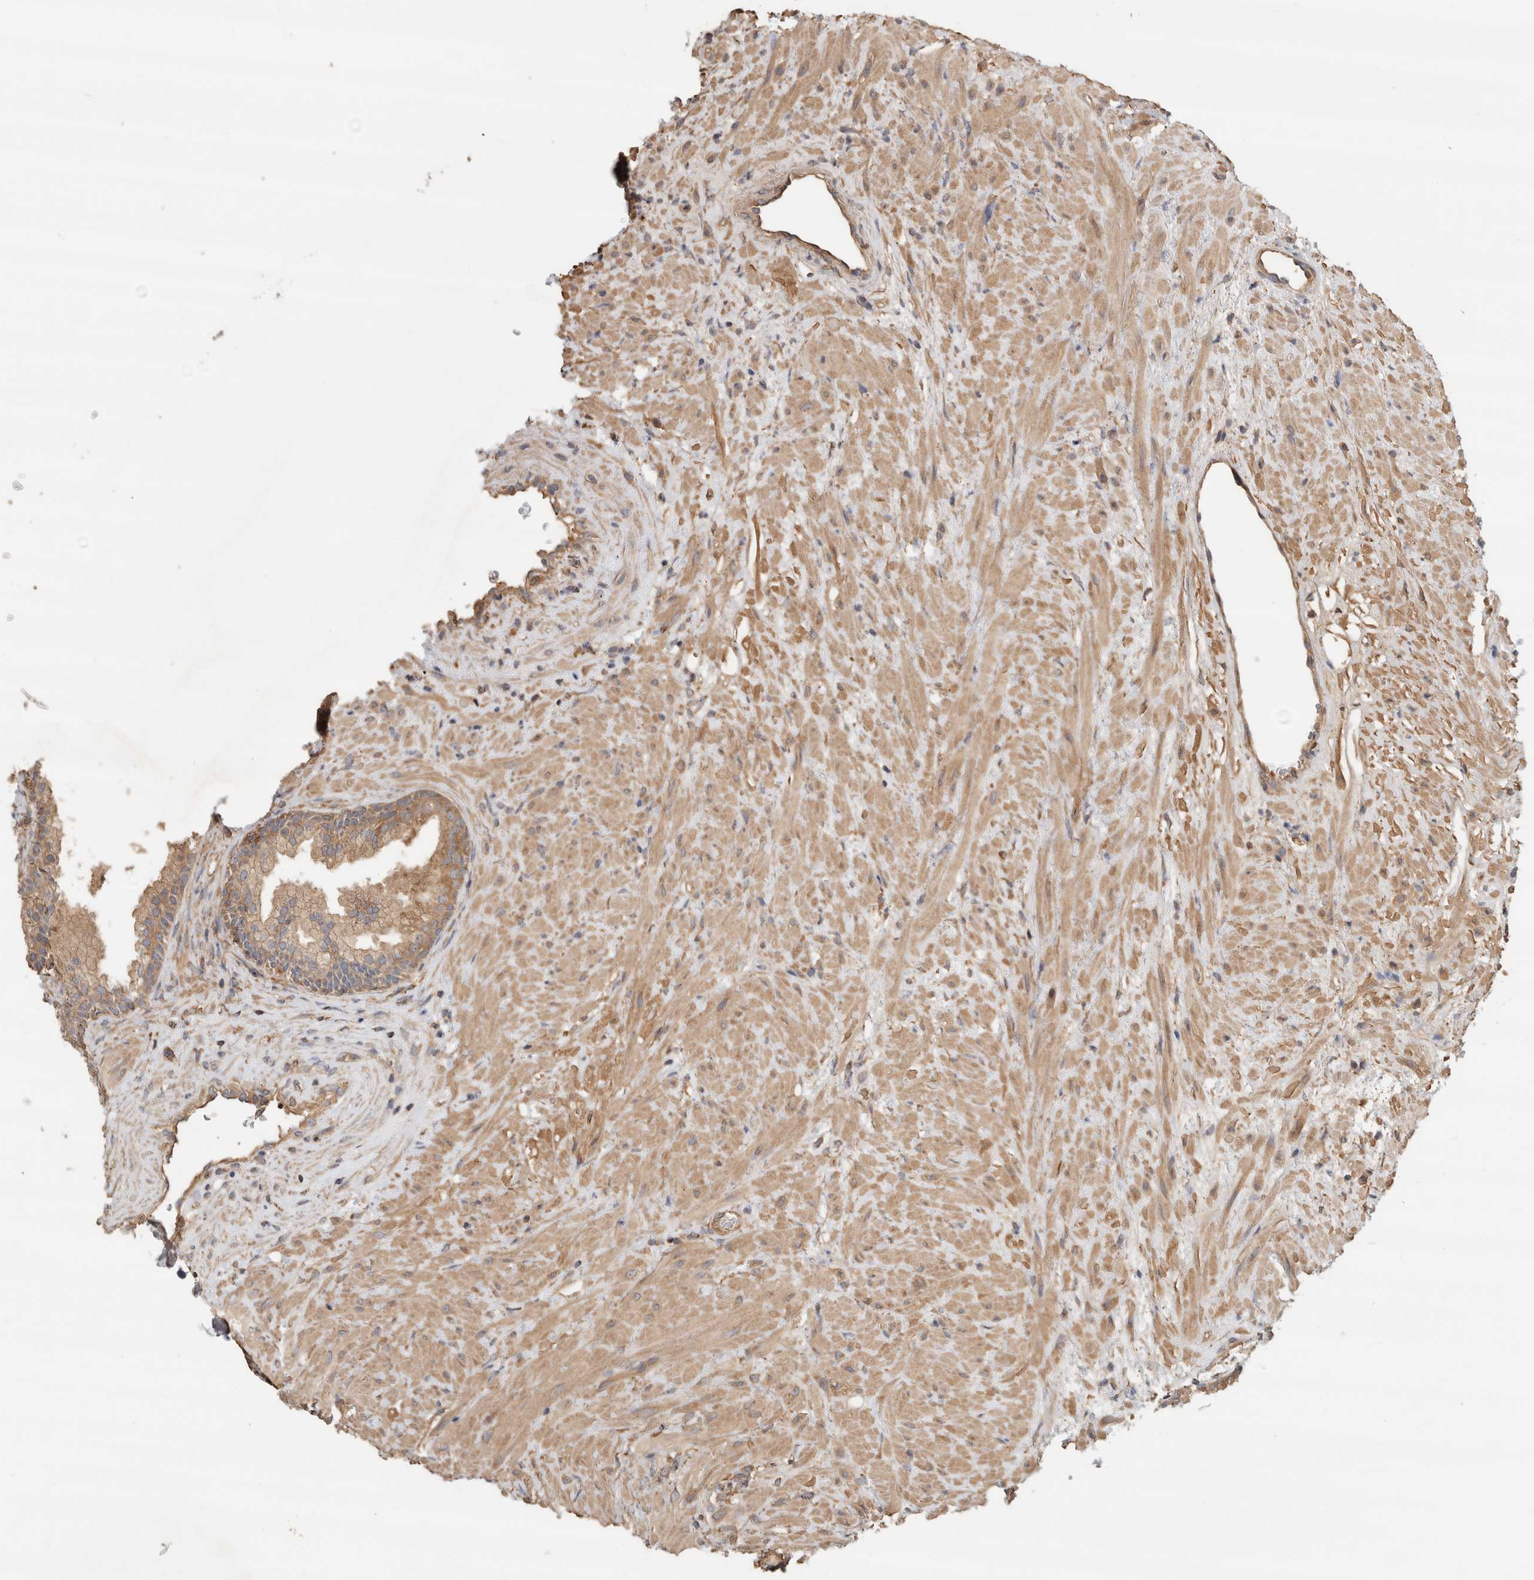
{"staining": {"intensity": "moderate", "quantity": ">75%", "location": "cytoplasmic/membranous"}, "tissue": "prostate", "cell_type": "Glandular cells", "image_type": "normal", "snomed": [{"axis": "morphology", "description": "Normal tissue, NOS"}, {"axis": "topography", "description": "Prostate"}], "caption": "This micrograph demonstrates immunohistochemistry staining of benign human prostate, with medium moderate cytoplasmic/membranous positivity in about >75% of glandular cells.", "gene": "EIF4G3", "patient": {"sex": "male", "age": 76}}